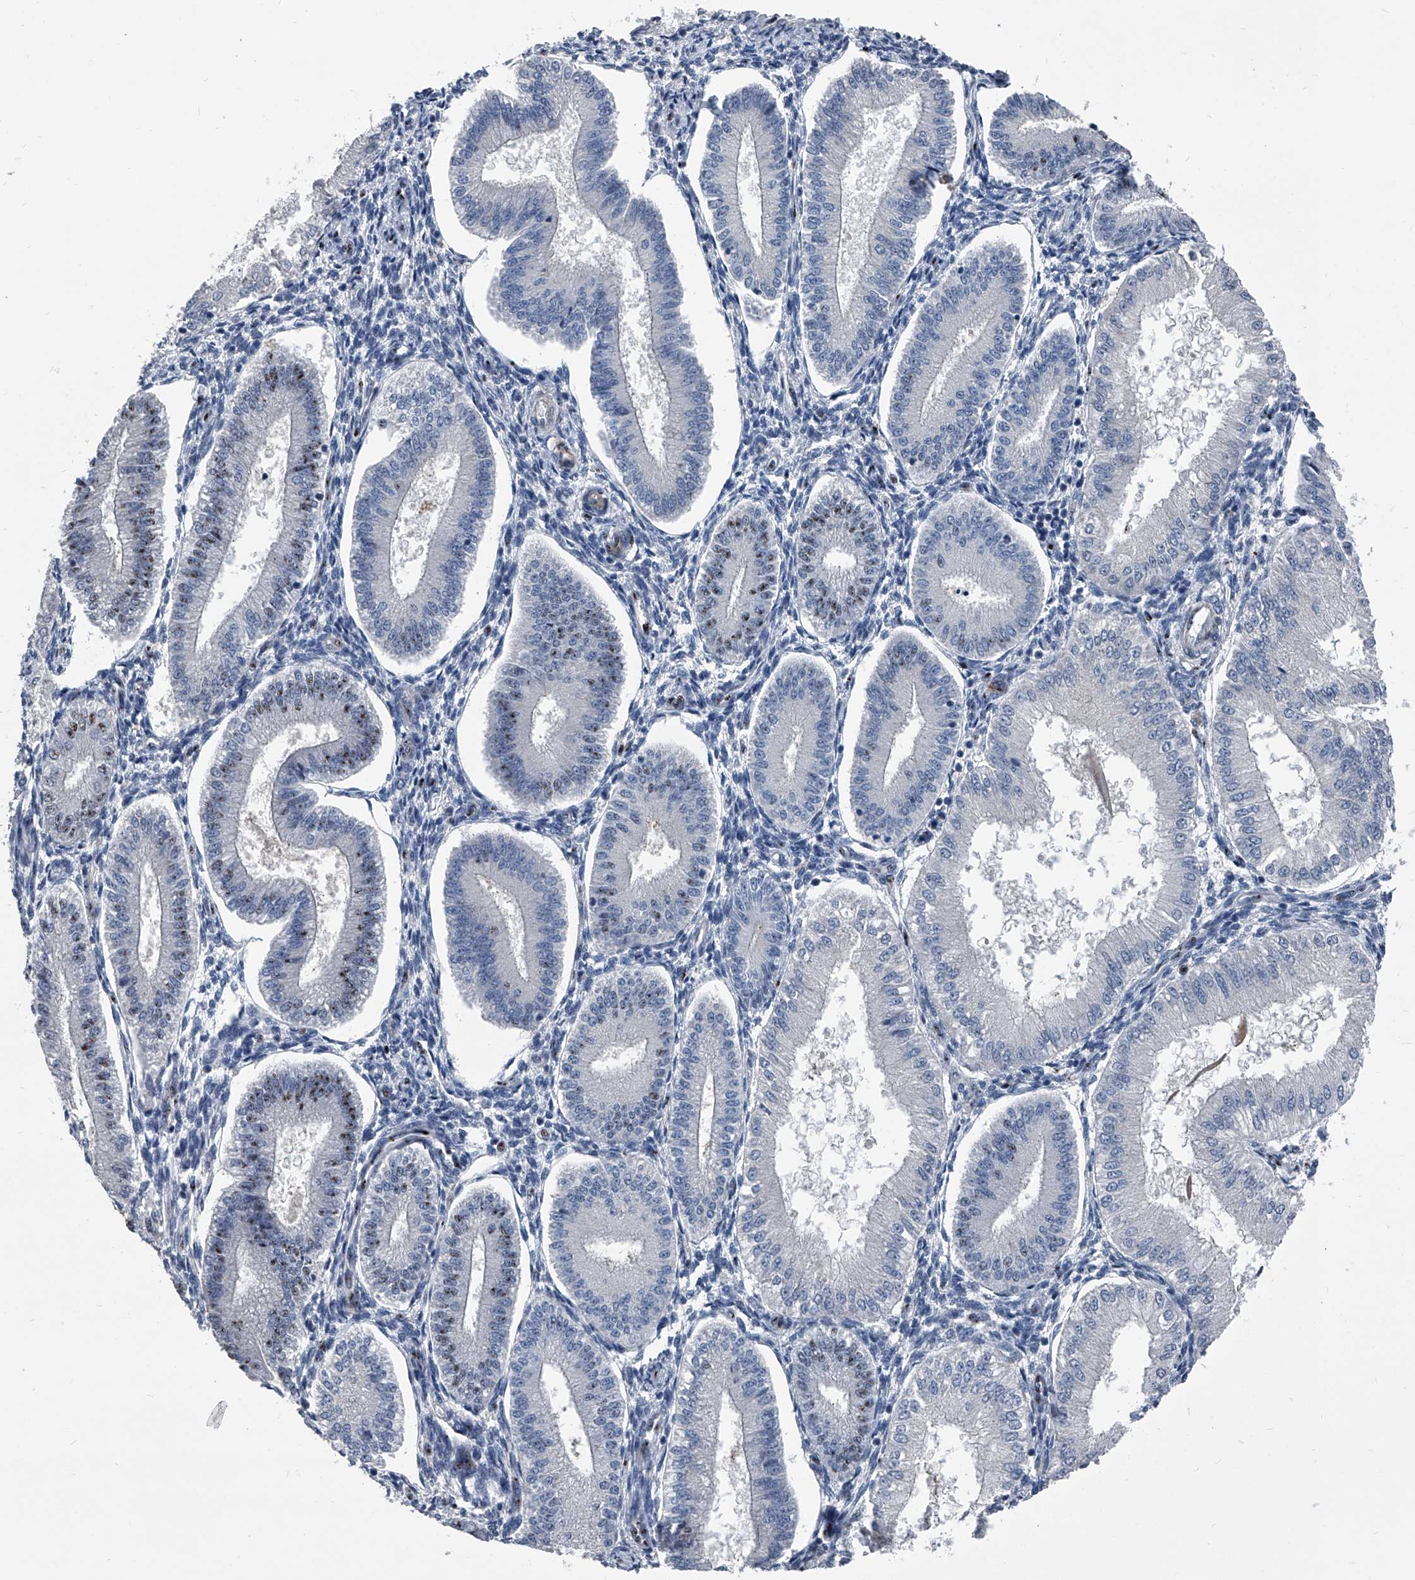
{"staining": {"intensity": "negative", "quantity": "none", "location": "none"}, "tissue": "endometrium", "cell_type": "Cells in endometrial stroma", "image_type": "normal", "snomed": [{"axis": "morphology", "description": "Normal tissue, NOS"}, {"axis": "topography", "description": "Endometrium"}], "caption": "High power microscopy histopathology image of an immunohistochemistry (IHC) micrograph of benign endometrium, revealing no significant positivity in cells in endometrial stroma. The staining was performed using DAB (3,3'-diaminobenzidine) to visualize the protein expression in brown, while the nuclei were stained in blue with hematoxylin (Magnification: 20x).", "gene": "MEN1", "patient": {"sex": "female", "age": 39}}